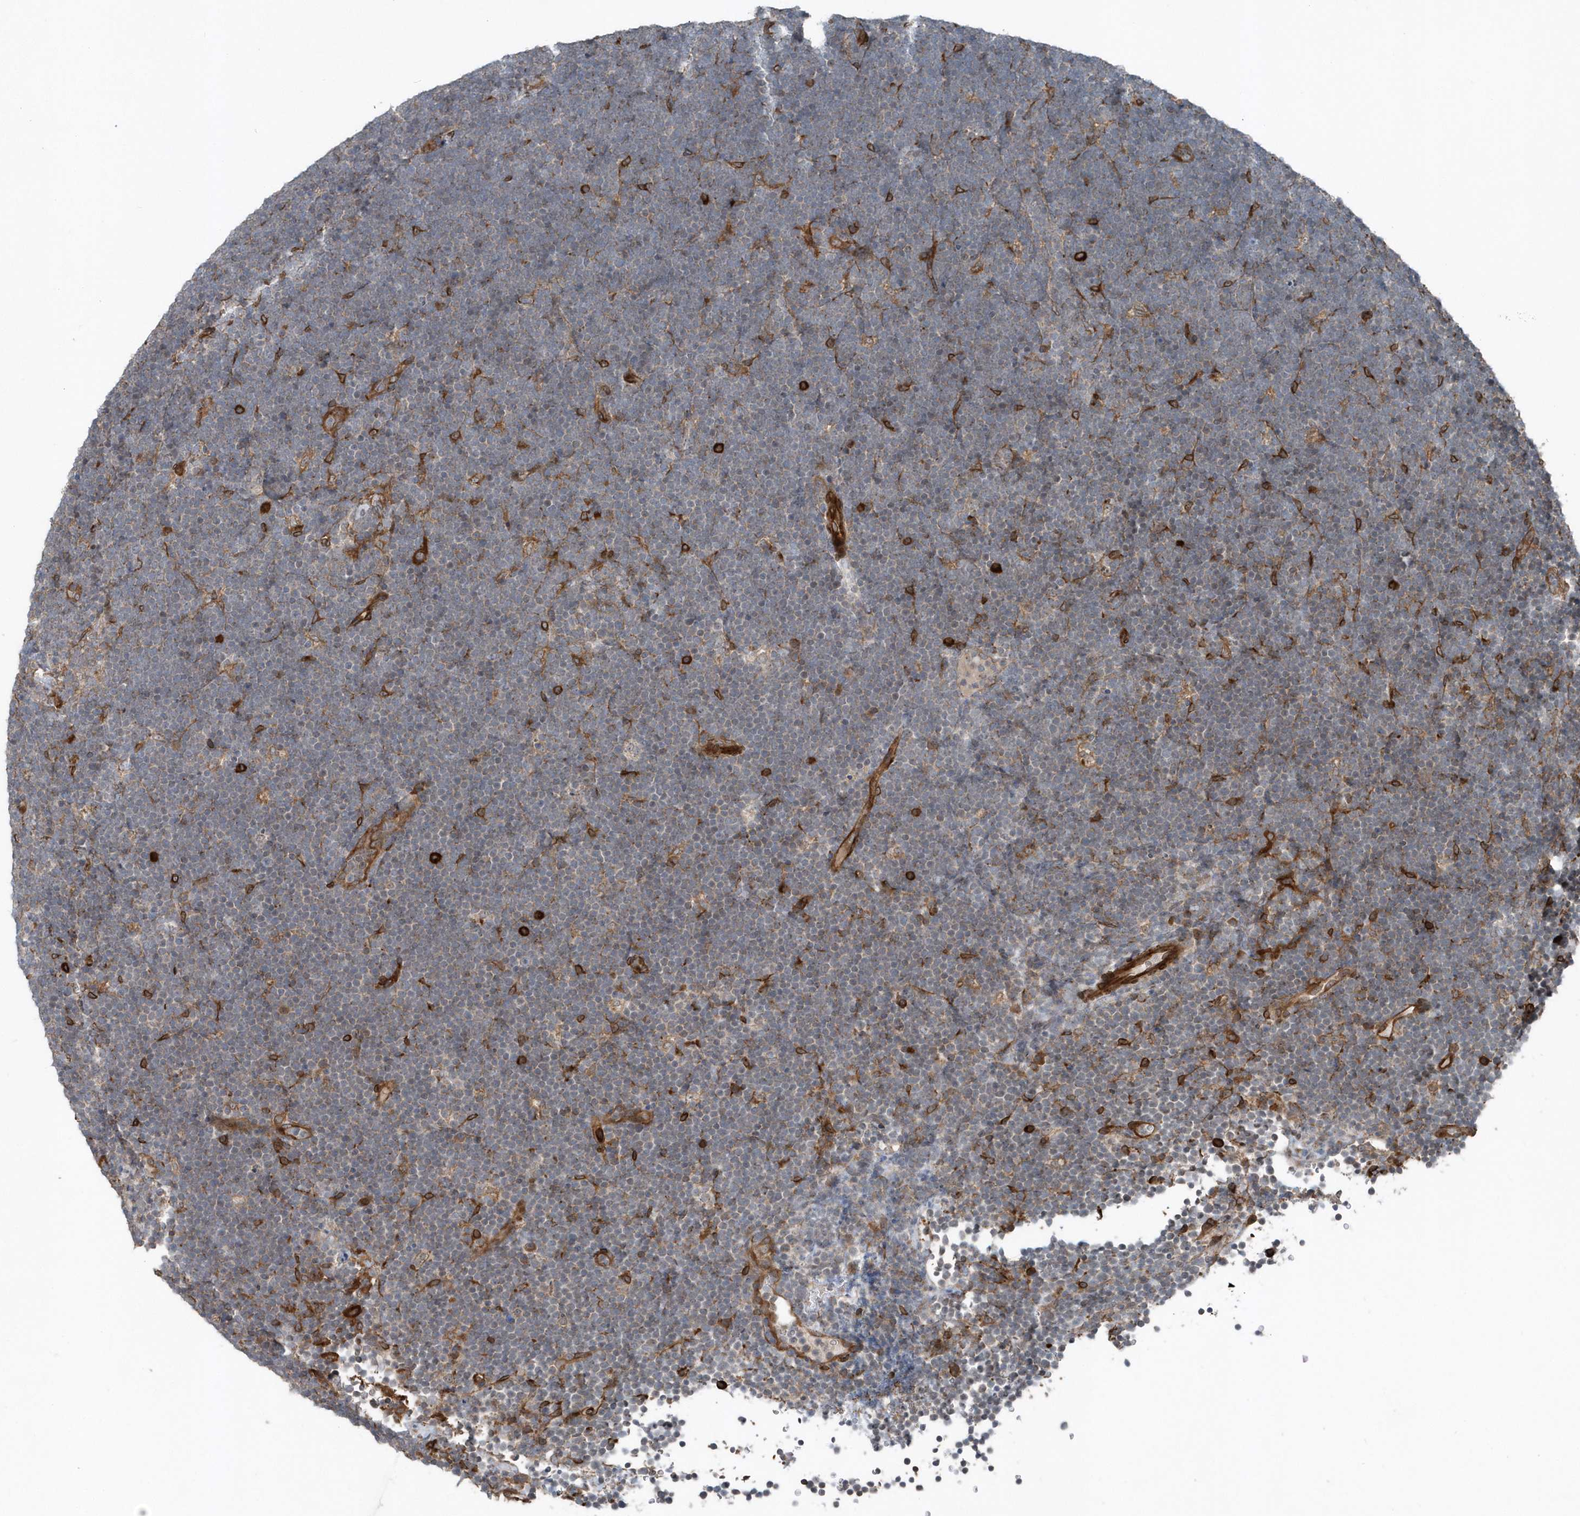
{"staining": {"intensity": "strong", "quantity": "<25%", "location": "cytoplasmic/membranous"}, "tissue": "lymphoma", "cell_type": "Tumor cells", "image_type": "cancer", "snomed": [{"axis": "morphology", "description": "Malignant lymphoma, non-Hodgkin's type, High grade"}, {"axis": "topography", "description": "Lymph node"}], "caption": "Immunohistochemistry (IHC) (DAB (3,3'-diaminobenzidine)) staining of high-grade malignant lymphoma, non-Hodgkin's type shows strong cytoplasmic/membranous protein positivity in approximately <25% of tumor cells.", "gene": "MCC", "patient": {"sex": "male", "age": 13}}